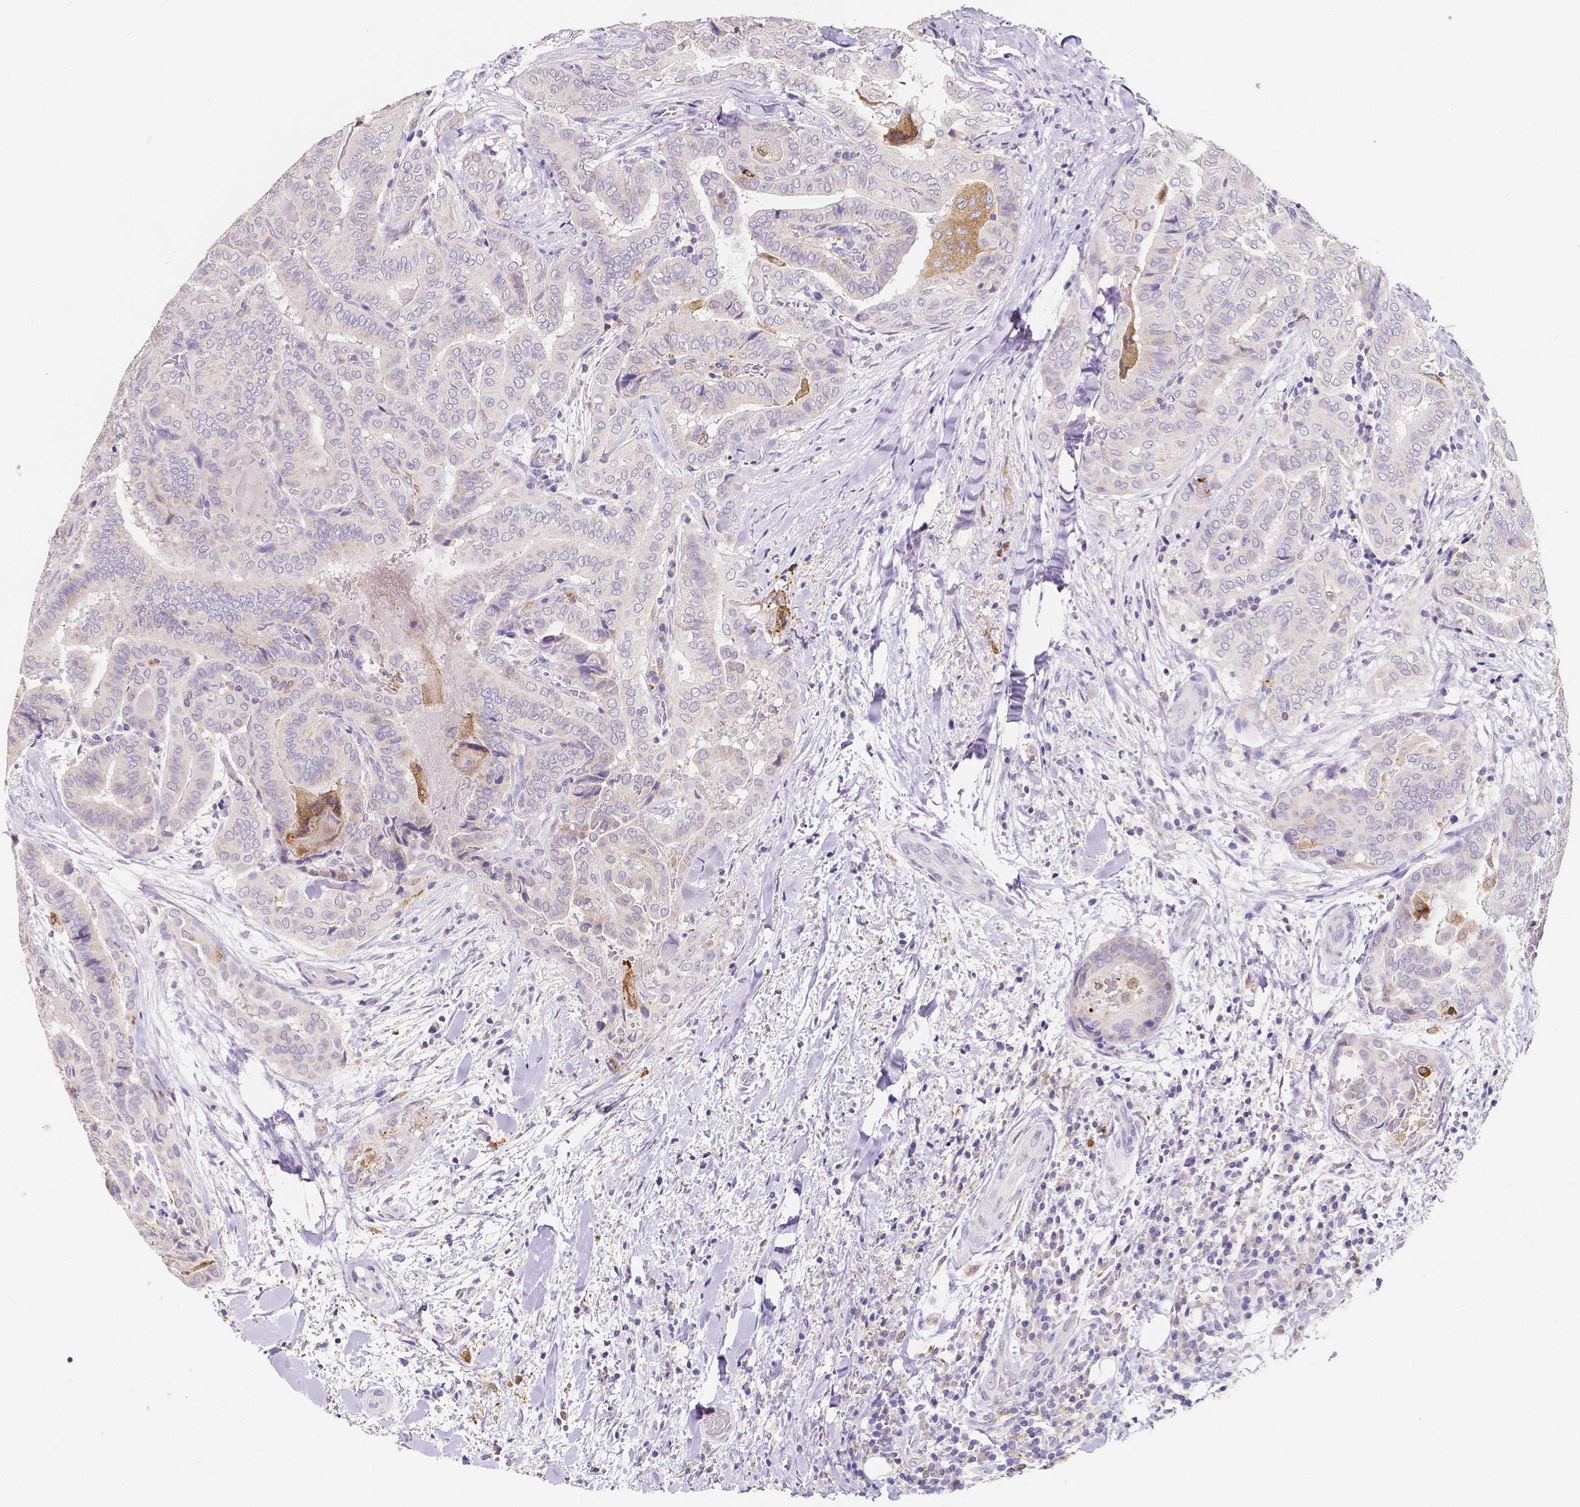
{"staining": {"intensity": "negative", "quantity": "none", "location": "none"}, "tissue": "thyroid cancer", "cell_type": "Tumor cells", "image_type": "cancer", "snomed": [{"axis": "morphology", "description": "Papillary adenocarcinoma, NOS"}, {"axis": "topography", "description": "Thyroid gland"}], "caption": "Thyroid cancer (papillary adenocarcinoma) stained for a protein using immunohistochemistry (IHC) exhibits no positivity tumor cells.", "gene": "ACP5", "patient": {"sex": "female", "age": 61}}